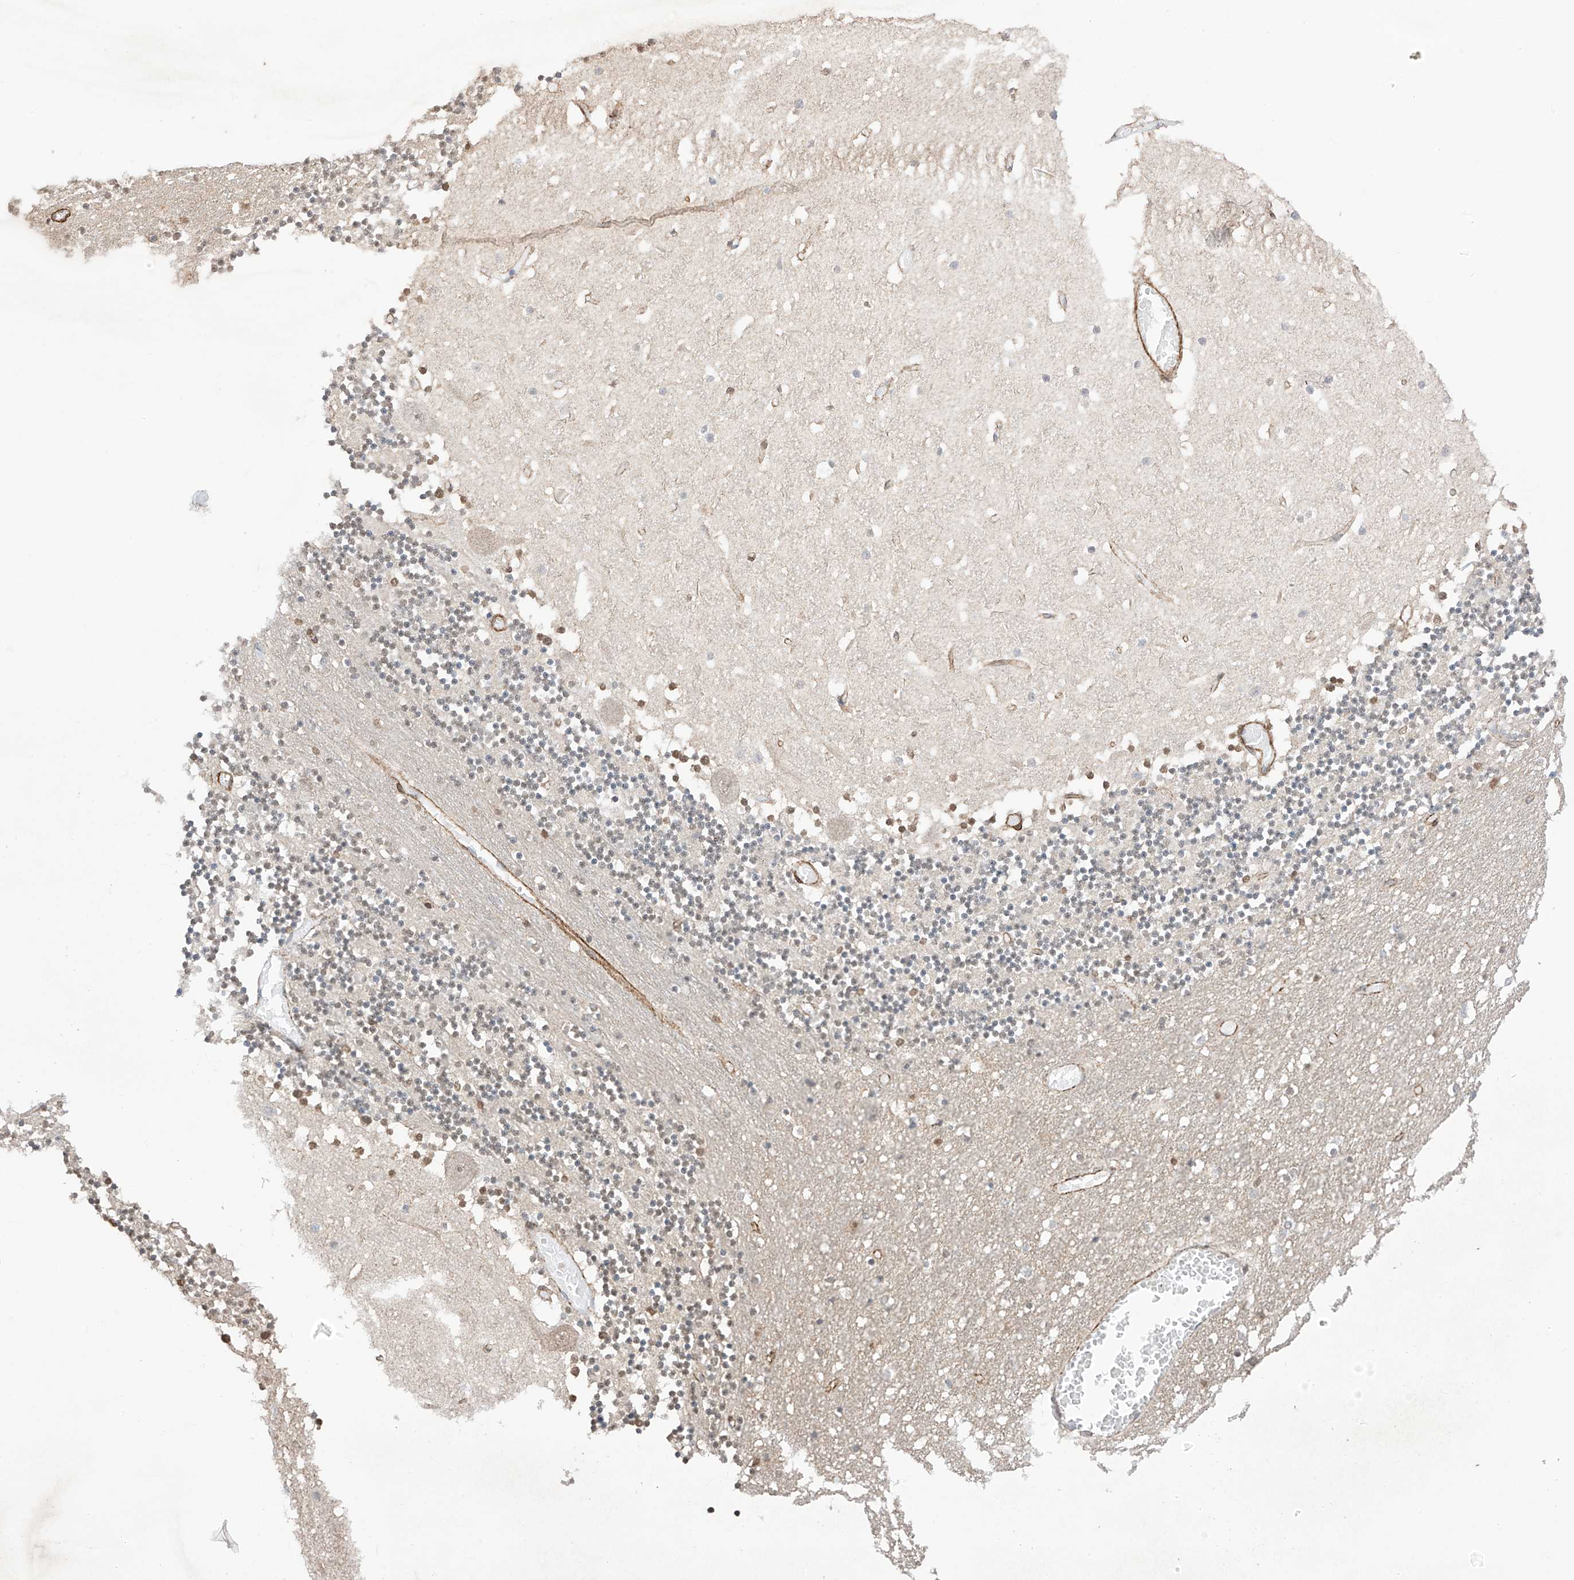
{"staining": {"intensity": "negative", "quantity": "none", "location": "none"}, "tissue": "cerebellum", "cell_type": "Cells in granular layer", "image_type": "normal", "snomed": [{"axis": "morphology", "description": "Normal tissue, NOS"}, {"axis": "topography", "description": "Cerebellum"}], "caption": "DAB immunohistochemical staining of benign cerebellum shows no significant positivity in cells in granular layer.", "gene": "TTLL5", "patient": {"sex": "female", "age": 28}}